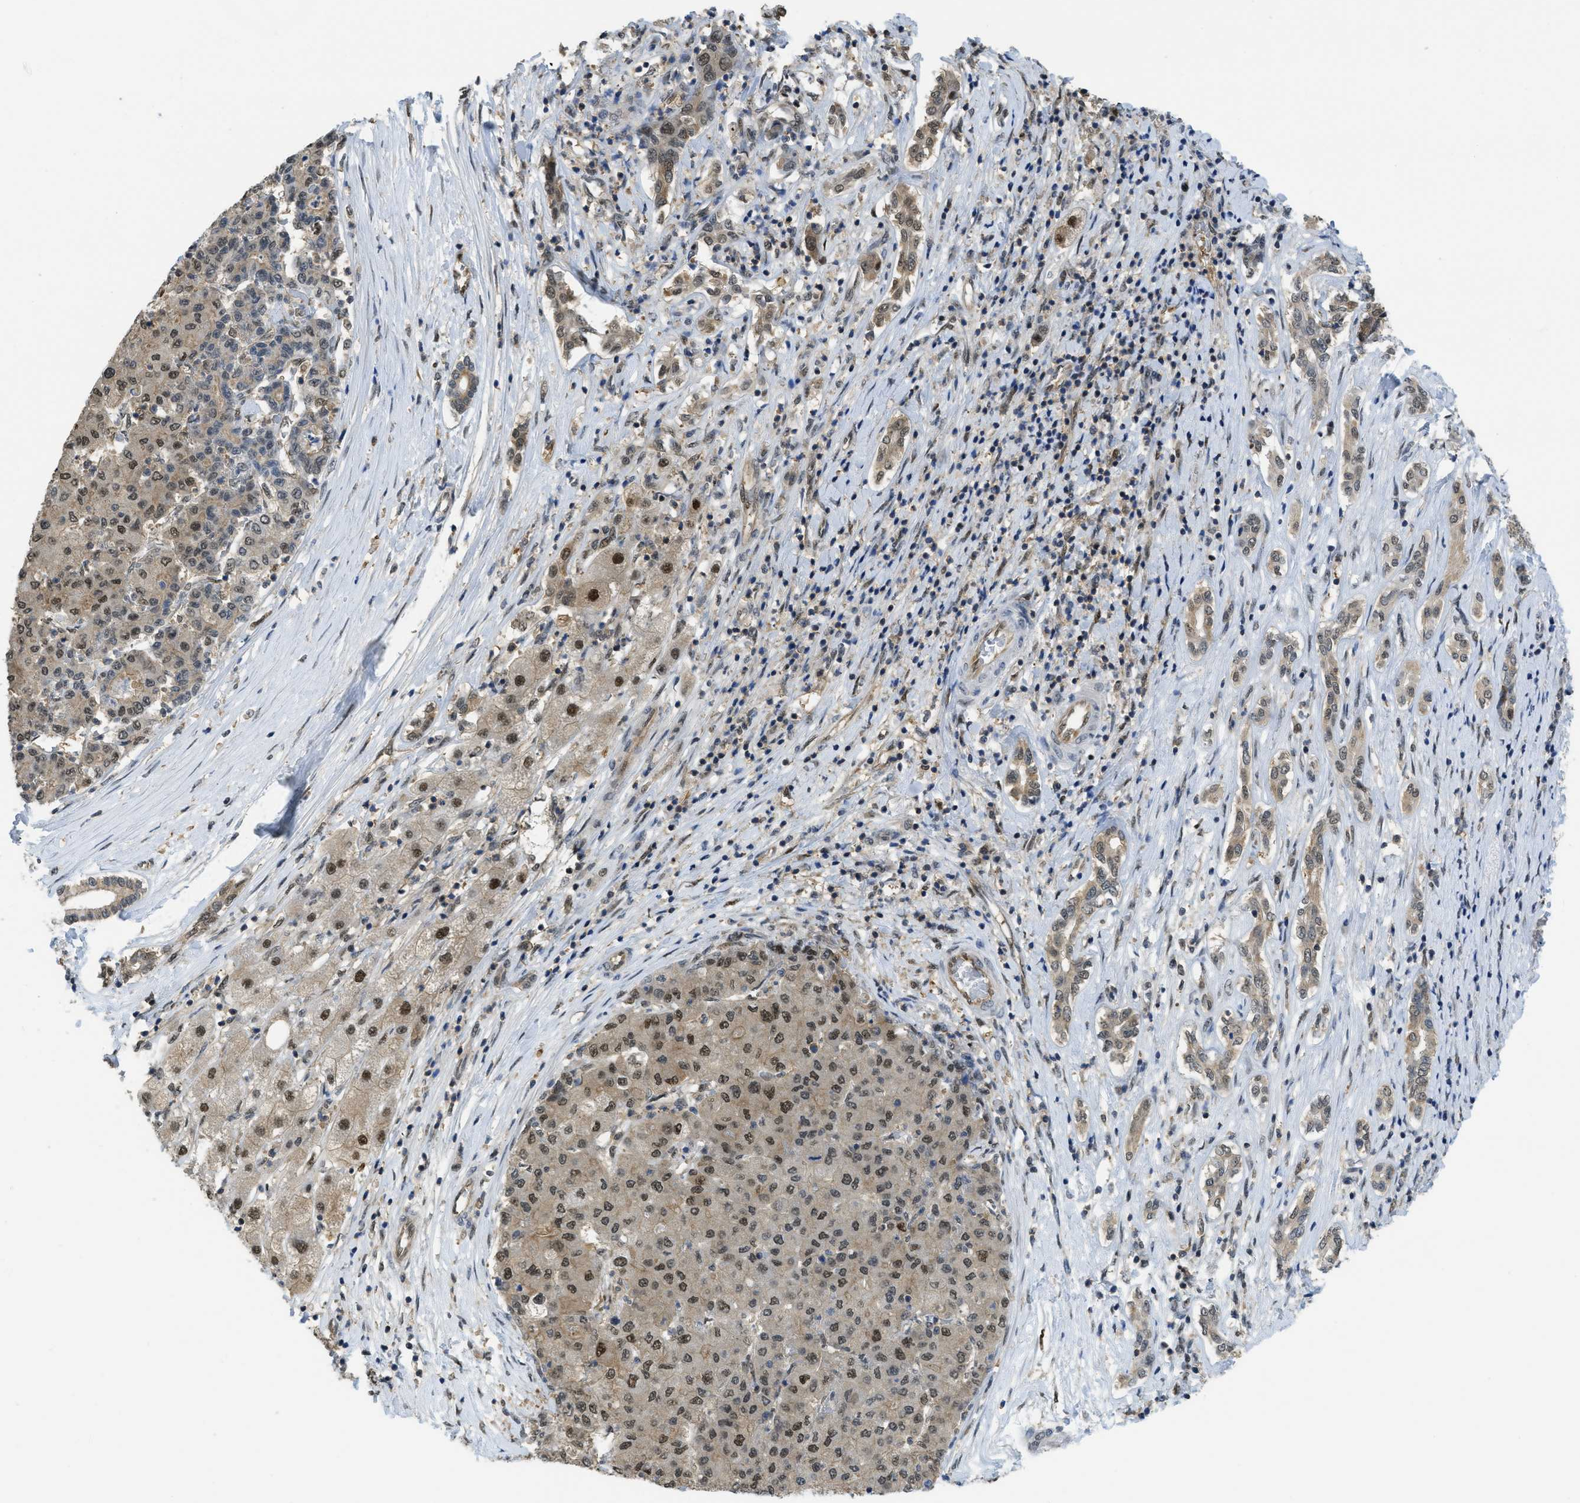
{"staining": {"intensity": "moderate", "quantity": ">75%", "location": "nuclear"}, "tissue": "liver cancer", "cell_type": "Tumor cells", "image_type": "cancer", "snomed": [{"axis": "morphology", "description": "Carcinoma, Hepatocellular, NOS"}, {"axis": "topography", "description": "Liver"}], "caption": "A histopathology image showing moderate nuclear expression in about >75% of tumor cells in liver cancer, as visualized by brown immunohistochemical staining.", "gene": "PSMC5", "patient": {"sex": "male", "age": 65}}